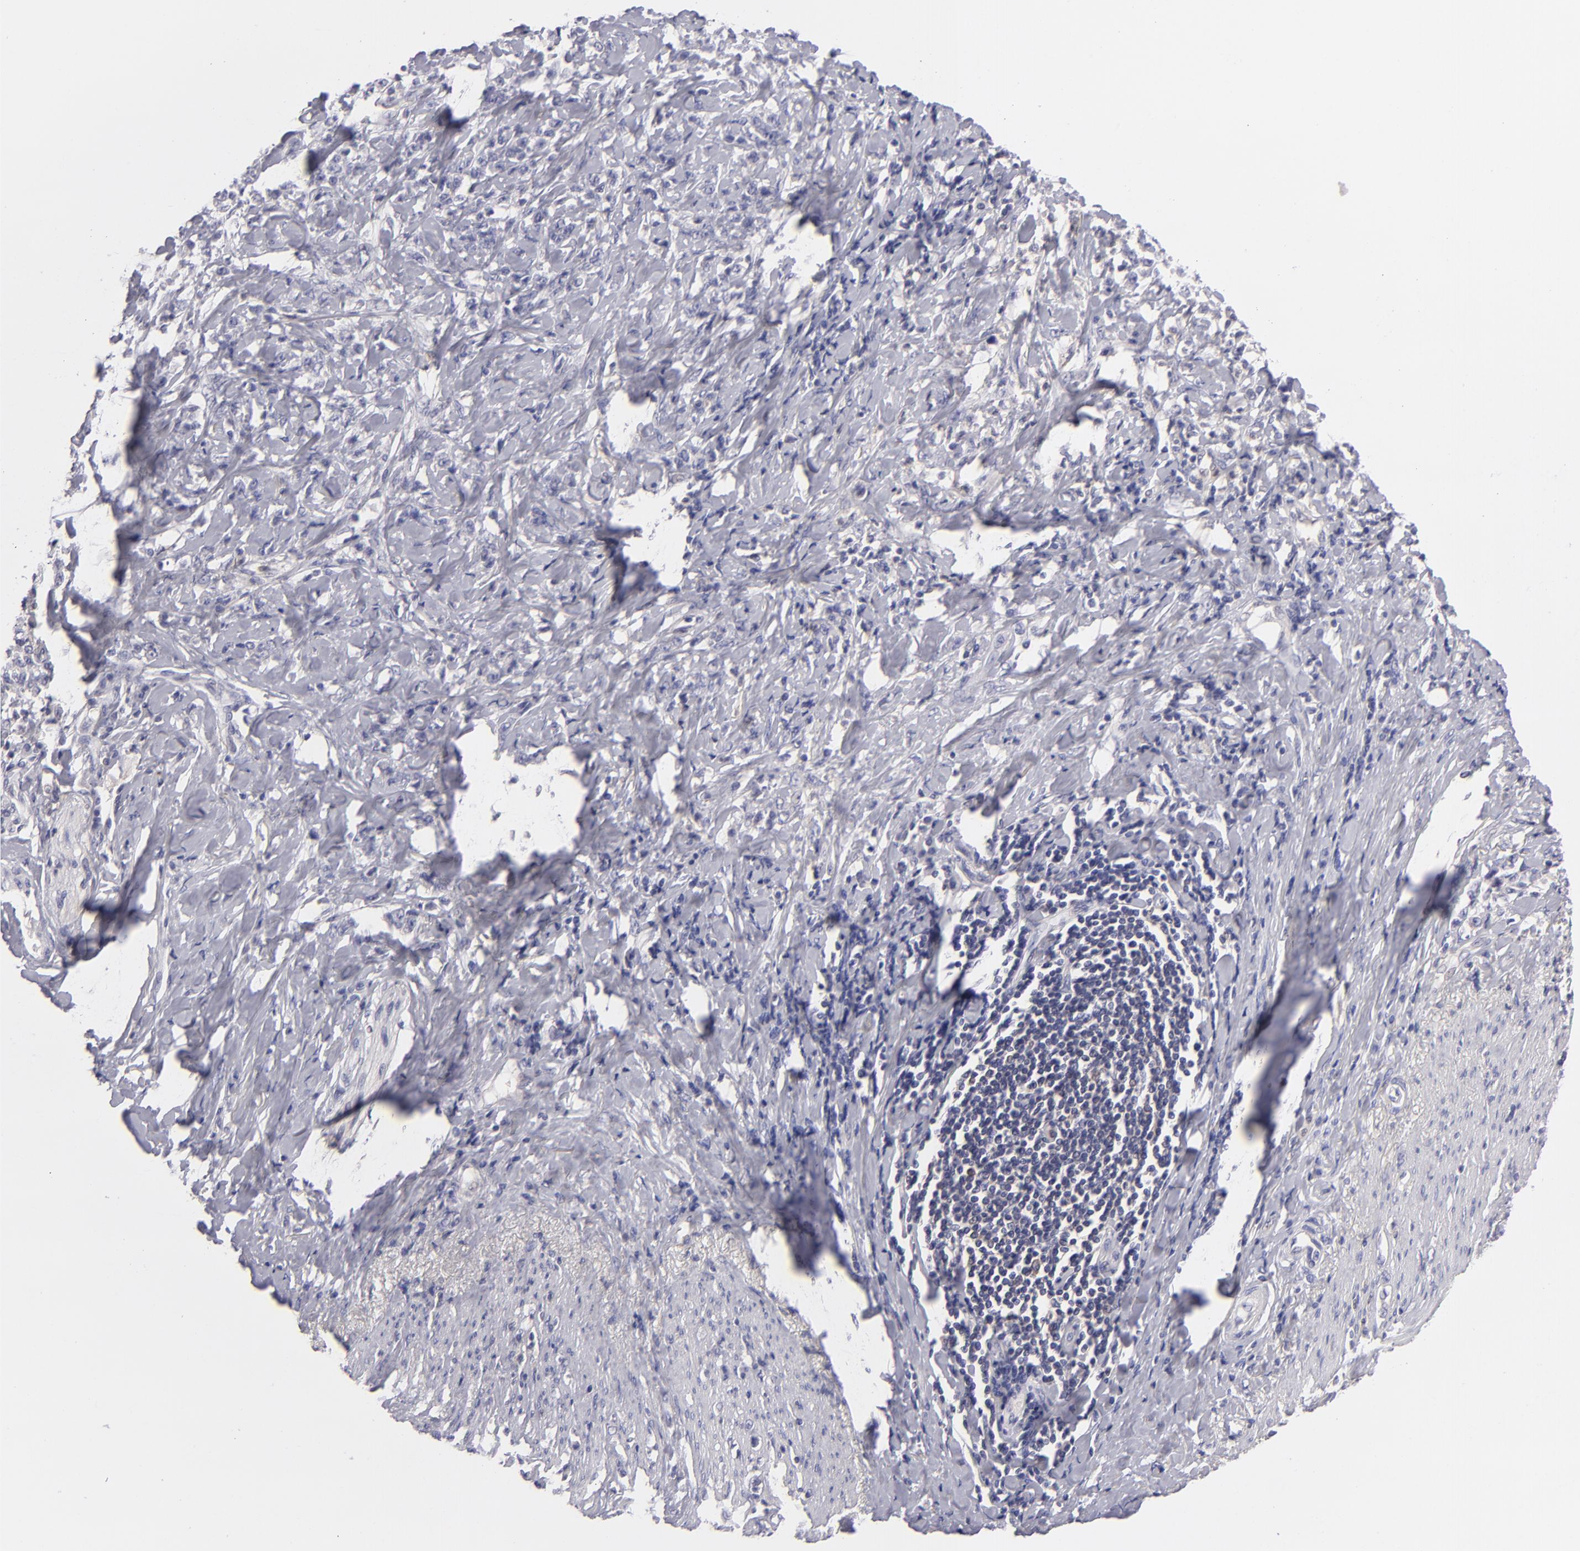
{"staining": {"intensity": "negative", "quantity": "none", "location": "none"}, "tissue": "stomach cancer", "cell_type": "Tumor cells", "image_type": "cancer", "snomed": [{"axis": "morphology", "description": "Adenocarcinoma, NOS"}, {"axis": "topography", "description": "Stomach, lower"}], "caption": "A histopathology image of stomach adenocarcinoma stained for a protein exhibits no brown staining in tumor cells. (Immunohistochemistry, brightfield microscopy, high magnification).", "gene": "MMP10", "patient": {"sex": "male", "age": 88}}